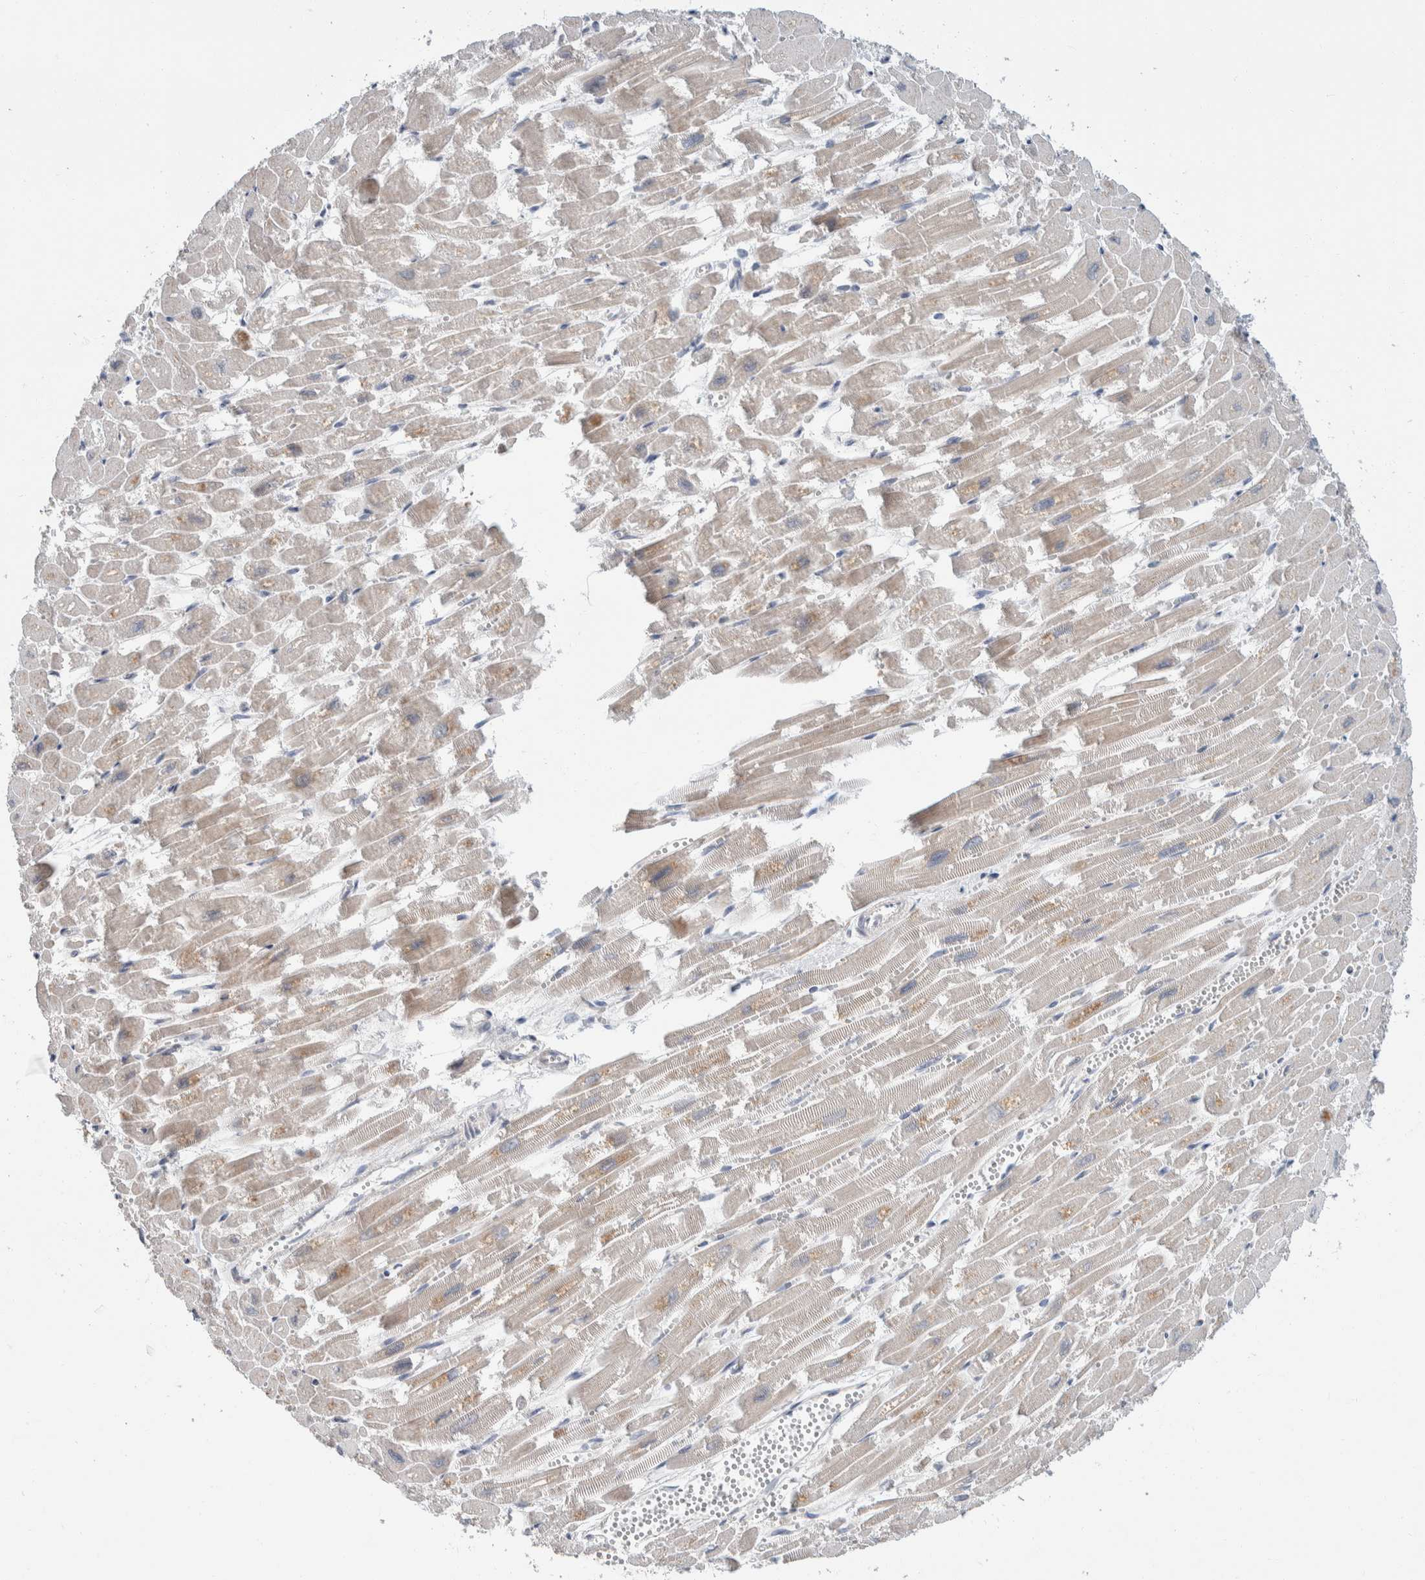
{"staining": {"intensity": "weak", "quantity": ">75%", "location": "cytoplasmic/membranous"}, "tissue": "heart muscle", "cell_type": "Cardiomyocytes", "image_type": "normal", "snomed": [{"axis": "morphology", "description": "Normal tissue, NOS"}, {"axis": "topography", "description": "Heart"}], "caption": "Weak cytoplasmic/membranous expression for a protein is seen in approximately >75% of cardiomyocytes of normal heart muscle using immunohistochemistry.", "gene": "SHPK", "patient": {"sex": "male", "age": 54}}